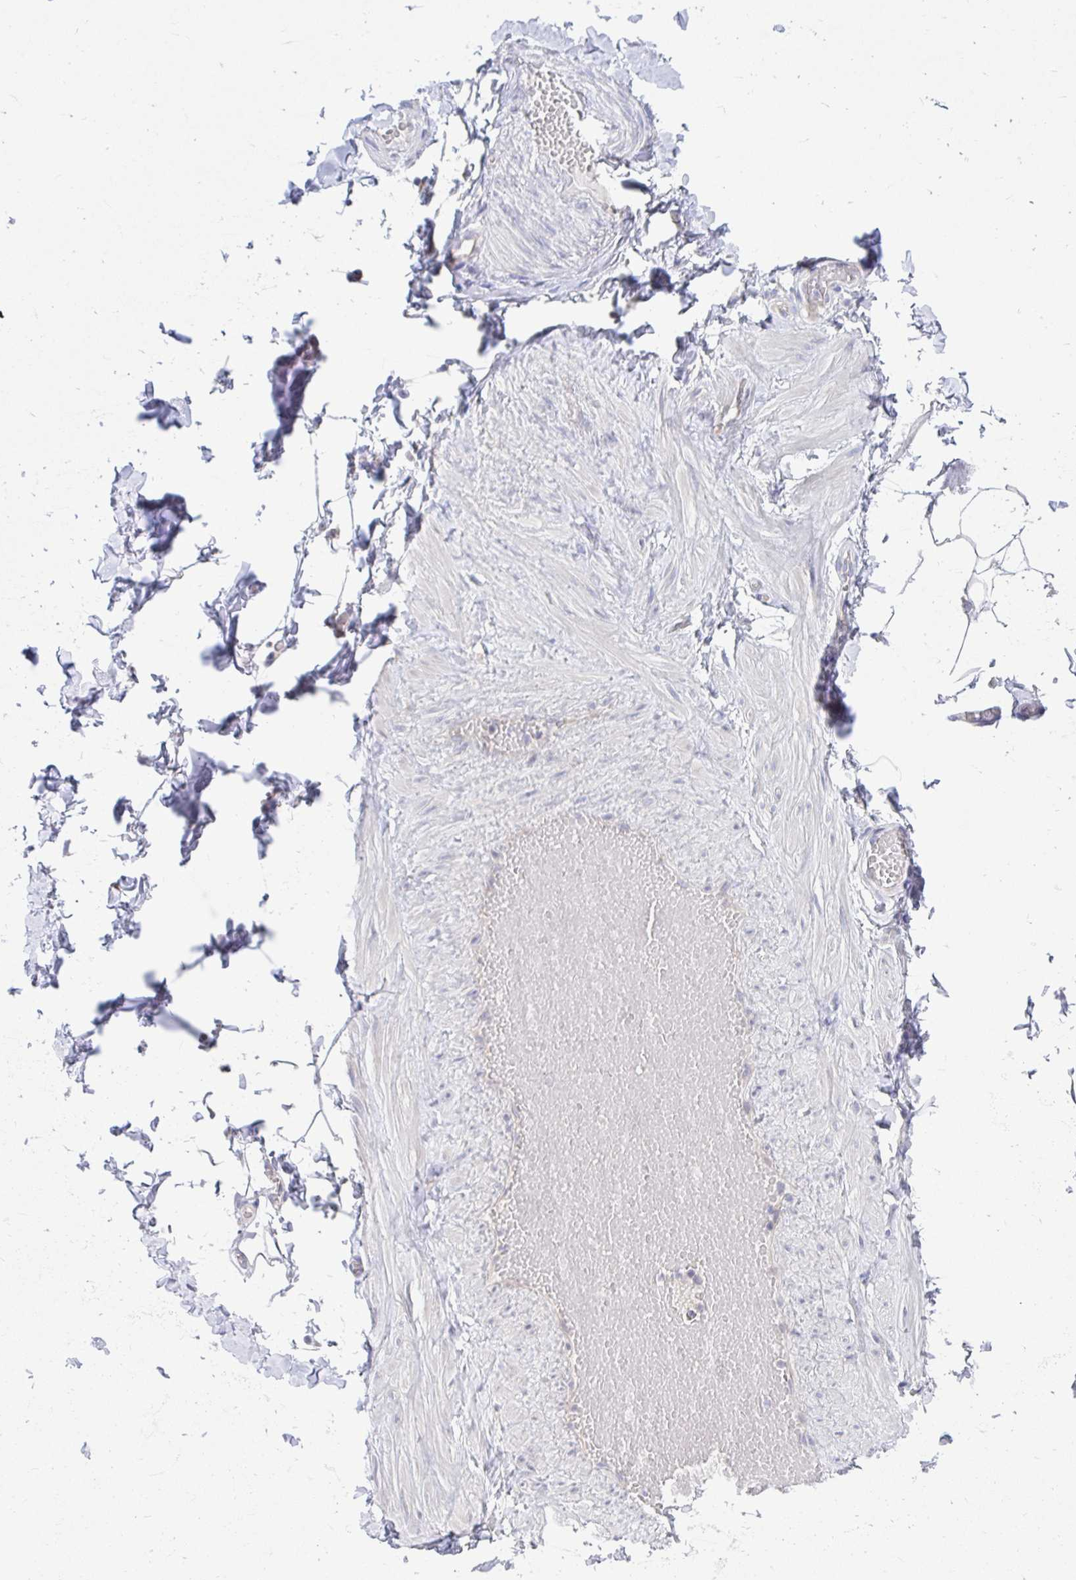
{"staining": {"intensity": "negative", "quantity": "none", "location": "none"}, "tissue": "adipose tissue", "cell_type": "Adipocytes", "image_type": "normal", "snomed": [{"axis": "morphology", "description": "Normal tissue, NOS"}, {"axis": "topography", "description": "Soft tissue"}, {"axis": "topography", "description": "Adipose tissue"}, {"axis": "topography", "description": "Vascular tissue"}, {"axis": "topography", "description": "Peripheral nerve tissue"}], "caption": "Adipocytes show no significant expression in normal adipose tissue. (Stains: DAB immunohistochemistry (IHC) with hematoxylin counter stain, Microscopy: brightfield microscopy at high magnification).", "gene": "SELENON", "patient": {"sex": "male", "age": 29}}